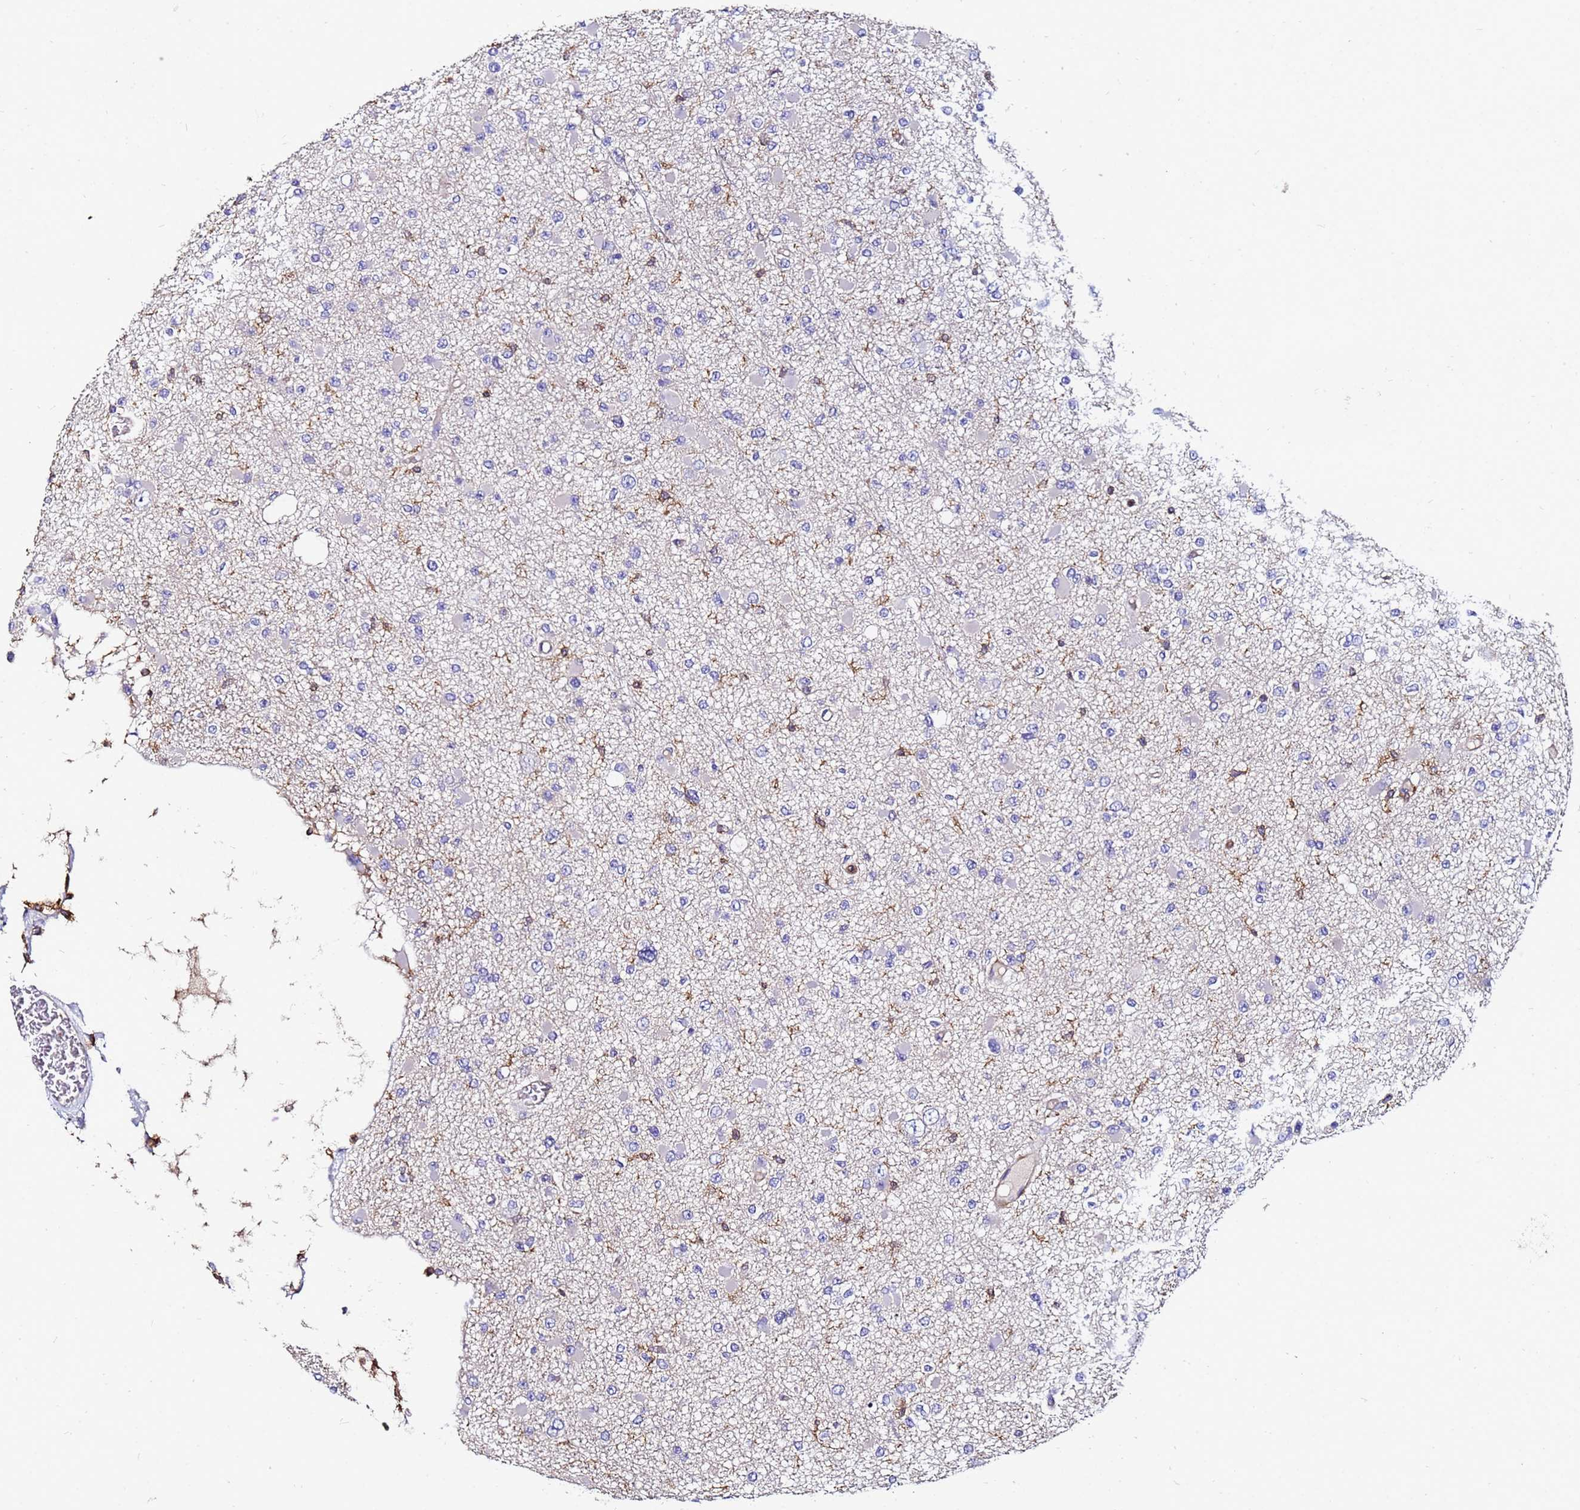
{"staining": {"intensity": "negative", "quantity": "none", "location": "none"}, "tissue": "glioma", "cell_type": "Tumor cells", "image_type": "cancer", "snomed": [{"axis": "morphology", "description": "Glioma, malignant, Low grade"}, {"axis": "topography", "description": "Brain"}], "caption": "The image shows no staining of tumor cells in low-grade glioma (malignant).", "gene": "ACTB", "patient": {"sex": "female", "age": 22}}